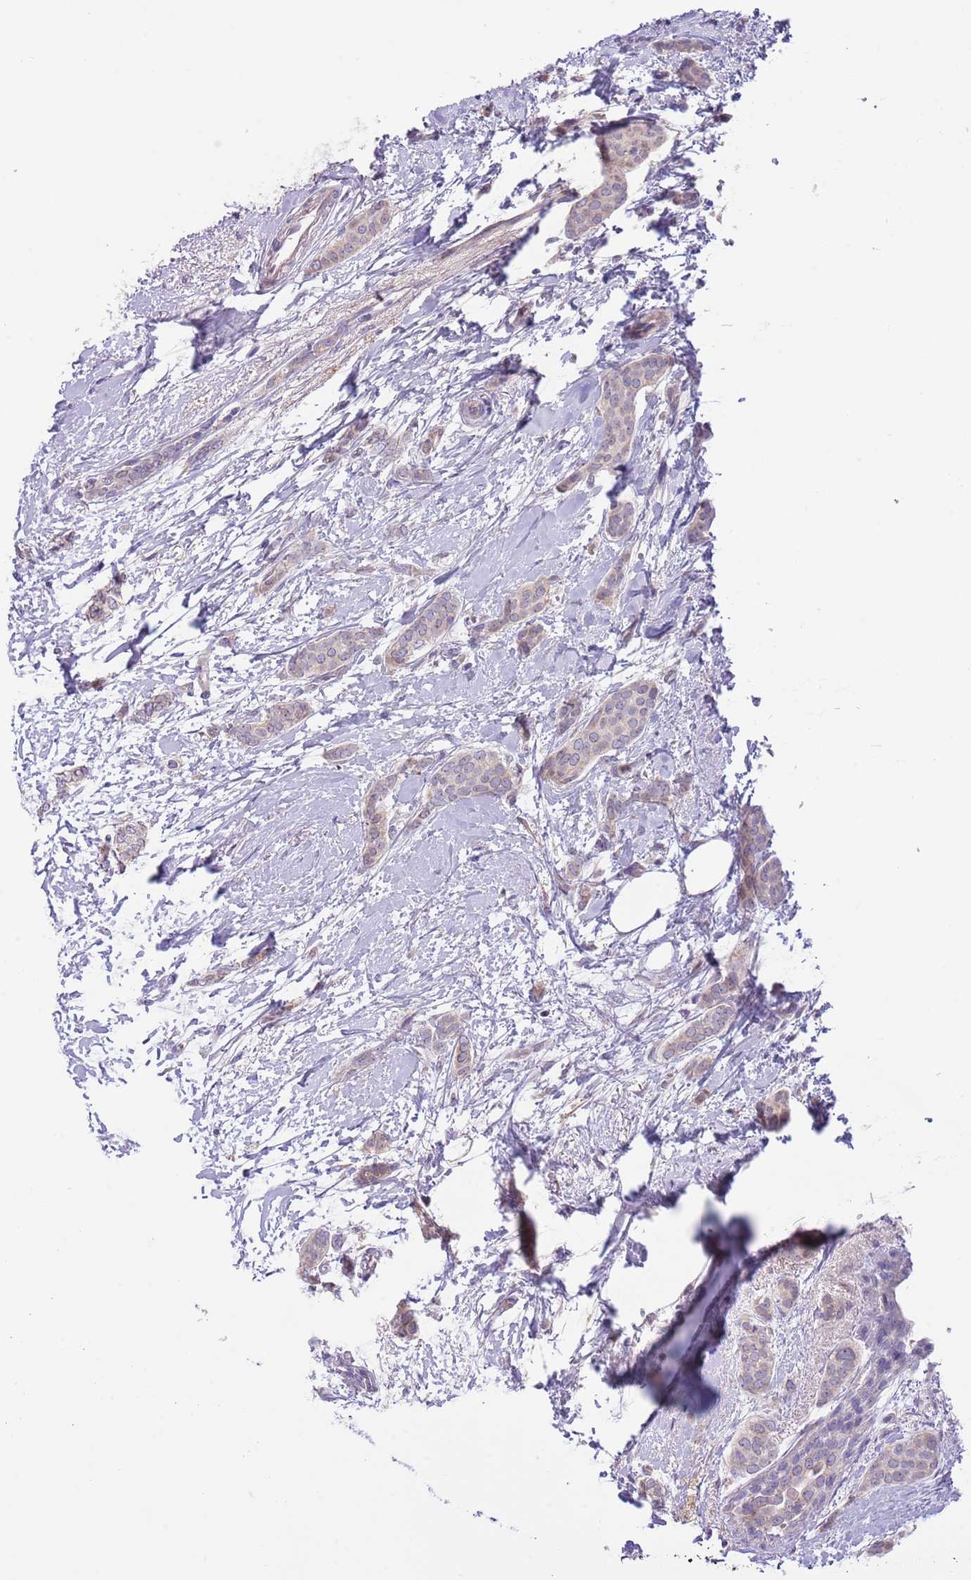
{"staining": {"intensity": "weak", "quantity": "25%-75%", "location": "cytoplasmic/membranous"}, "tissue": "breast cancer", "cell_type": "Tumor cells", "image_type": "cancer", "snomed": [{"axis": "morphology", "description": "Duct carcinoma"}, {"axis": "topography", "description": "Breast"}], "caption": "Intraductal carcinoma (breast) stained for a protein shows weak cytoplasmic/membranous positivity in tumor cells. The protein is shown in brown color, while the nuclei are stained blue.", "gene": "AP1S2", "patient": {"sex": "female", "age": 72}}